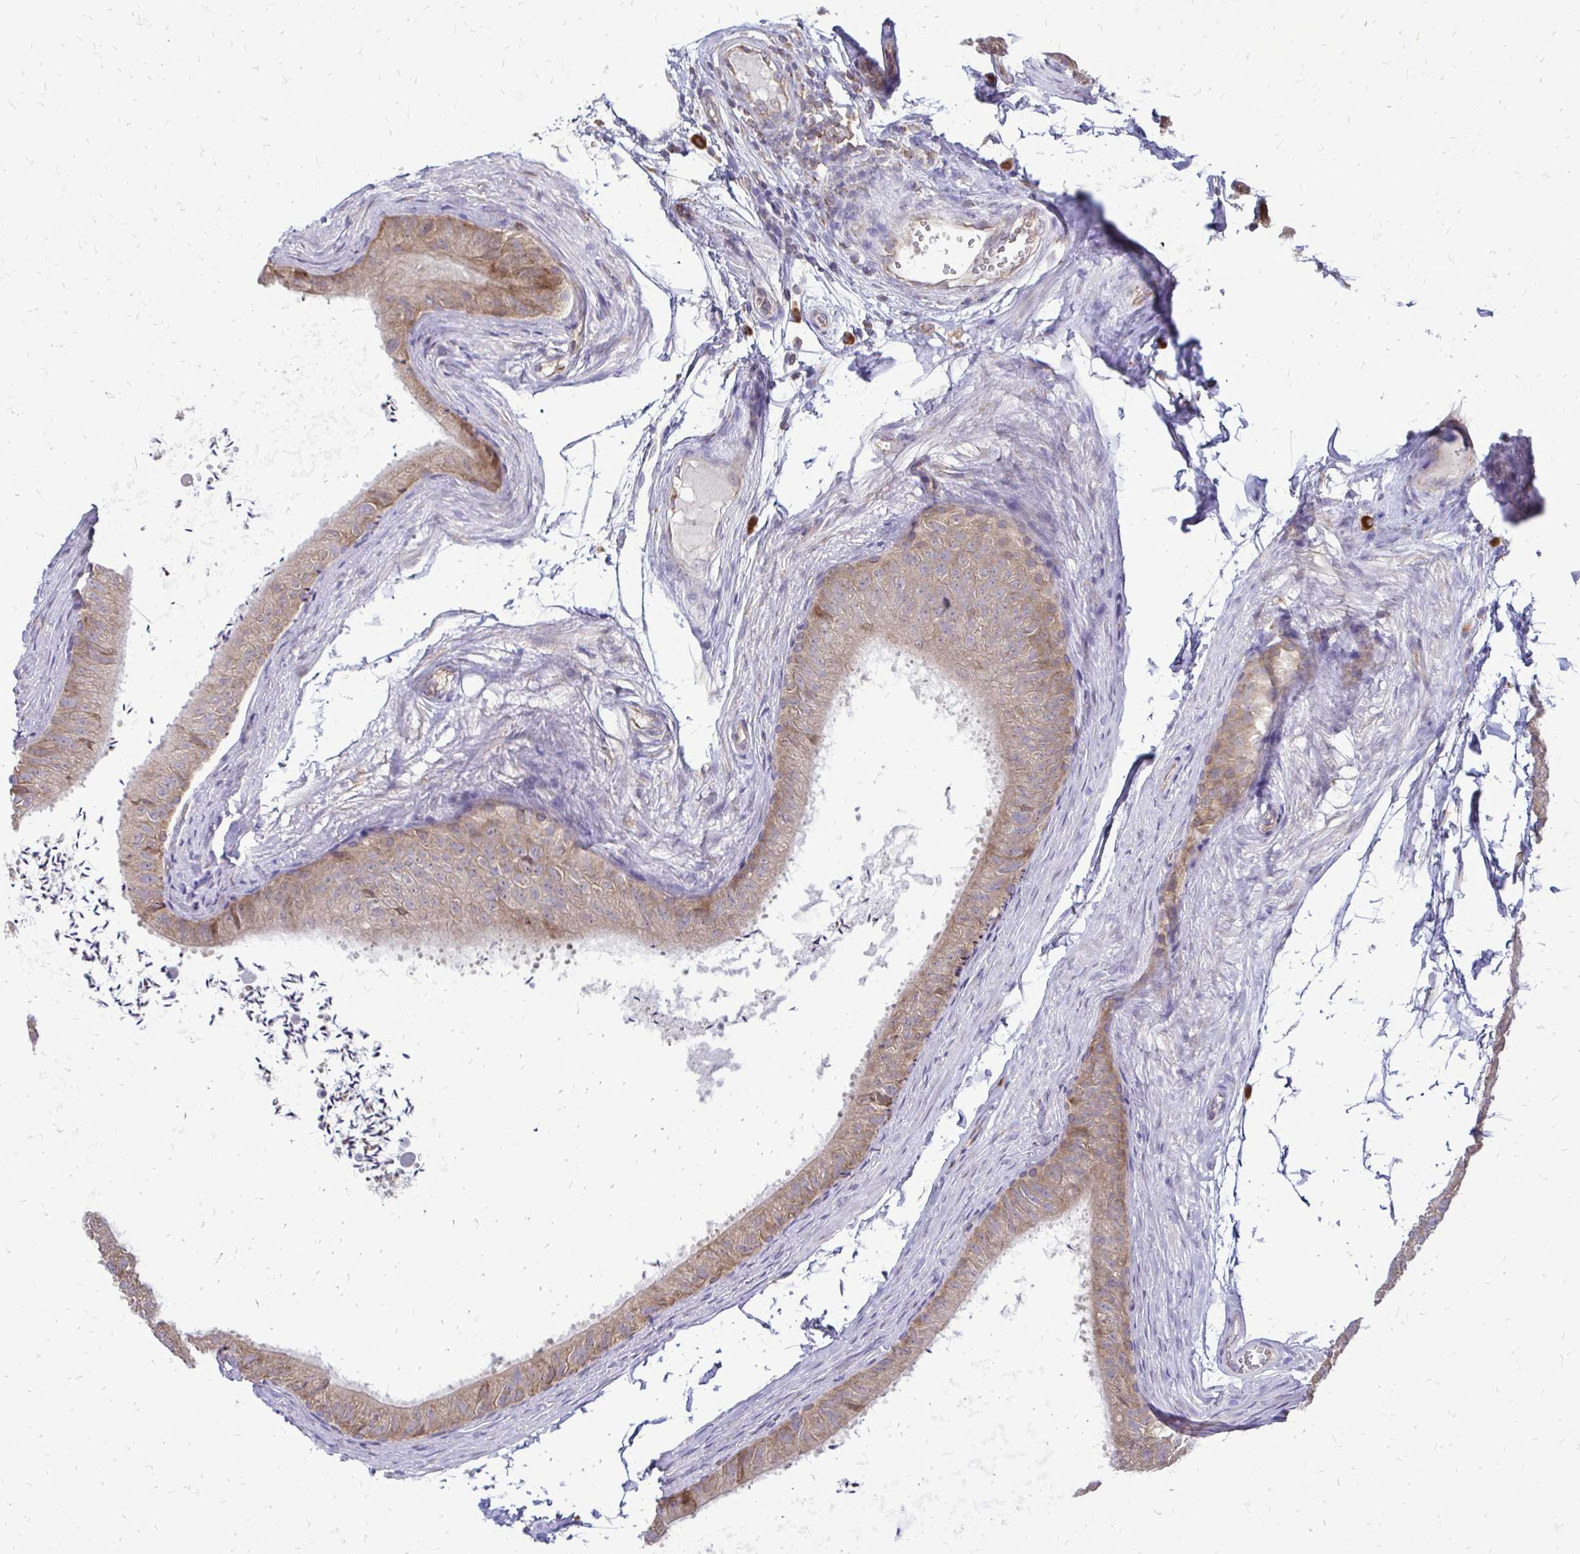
{"staining": {"intensity": "weak", "quantity": "25%-75%", "location": "cytoplasmic/membranous"}, "tissue": "epididymis", "cell_type": "Glandular cells", "image_type": "normal", "snomed": [{"axis": "morphology", "description": "Normal tissue, NOS"}, {"axis": "topography", "description": "Epididymis, spermatic cord, NOS"}, {"axis": "topography", "description": "Epididymis"}, {"axis": "topography", "description": "Peripheral nerve tissue"}], "caption": "Immunohistochemistry histopathology image of benign epididymis stained for a protein (brown), which reveals low levels of weak cytoplasmic/membranous positivity in approximately 25%-75% of glandular cells.", "gene": "RPS3", "patient": {"sex": "male", "age": 29}}